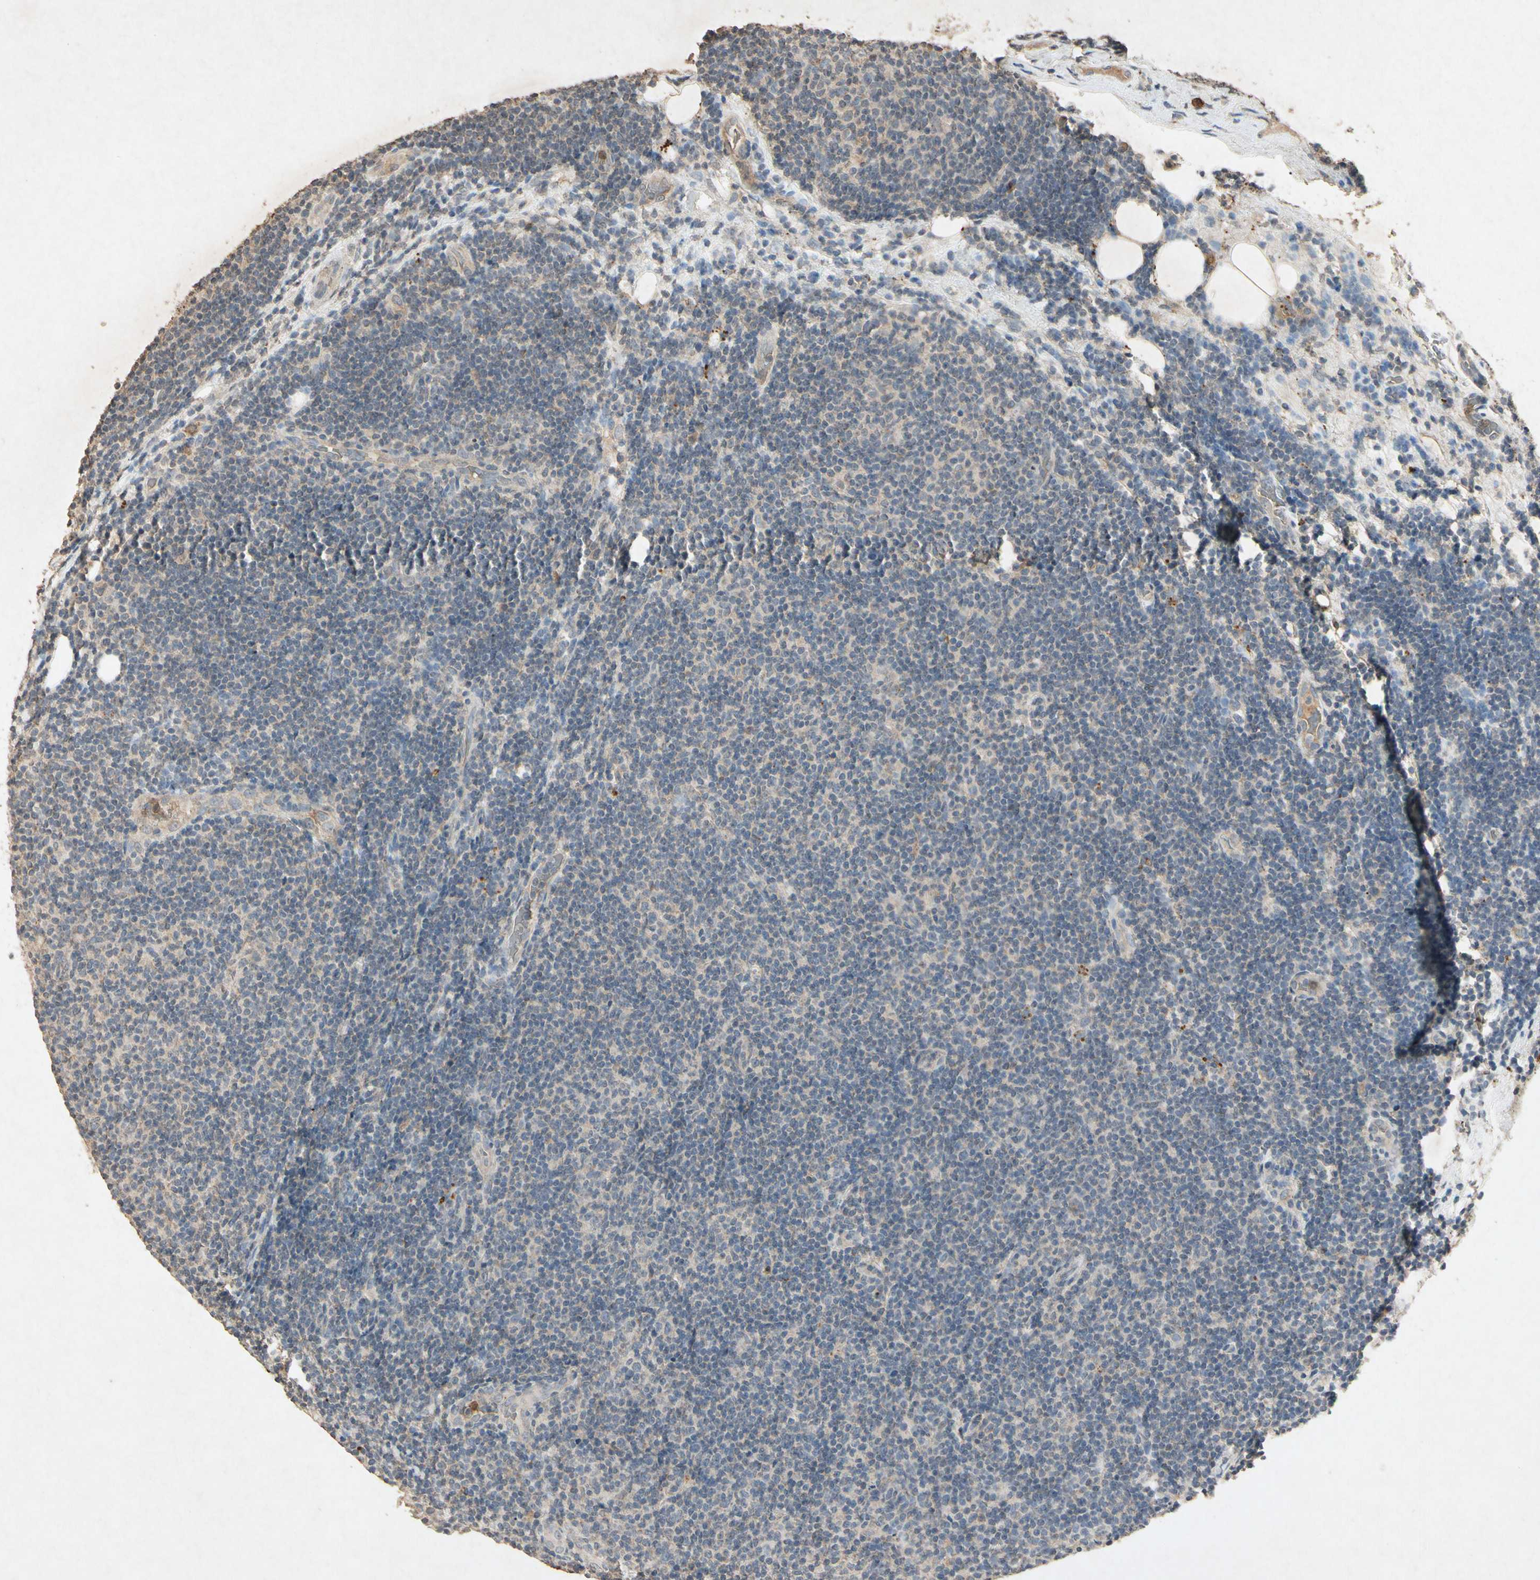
{"staining": {"intensity": "negative", "quantity": "none", "location": "none"}, "tissue": "lymphoma", "cell_type": "Tumor cells", "image_type": "cancer", "snomed": [{"axis": "morphology", "description": "Malignant lymphoma, non-Hodgkin's type, Low grade"}, {"axis": "topography", "description": "Lymph node"}], "caption": "A high-resolution micrograph shows IHC staining of low-grade malignant lymphoma, non-Hodgkin's type, which shows no significant staining in tumor cells.", "gene": "MSRB1", "patient": {"sex": "male", "age": 83}}